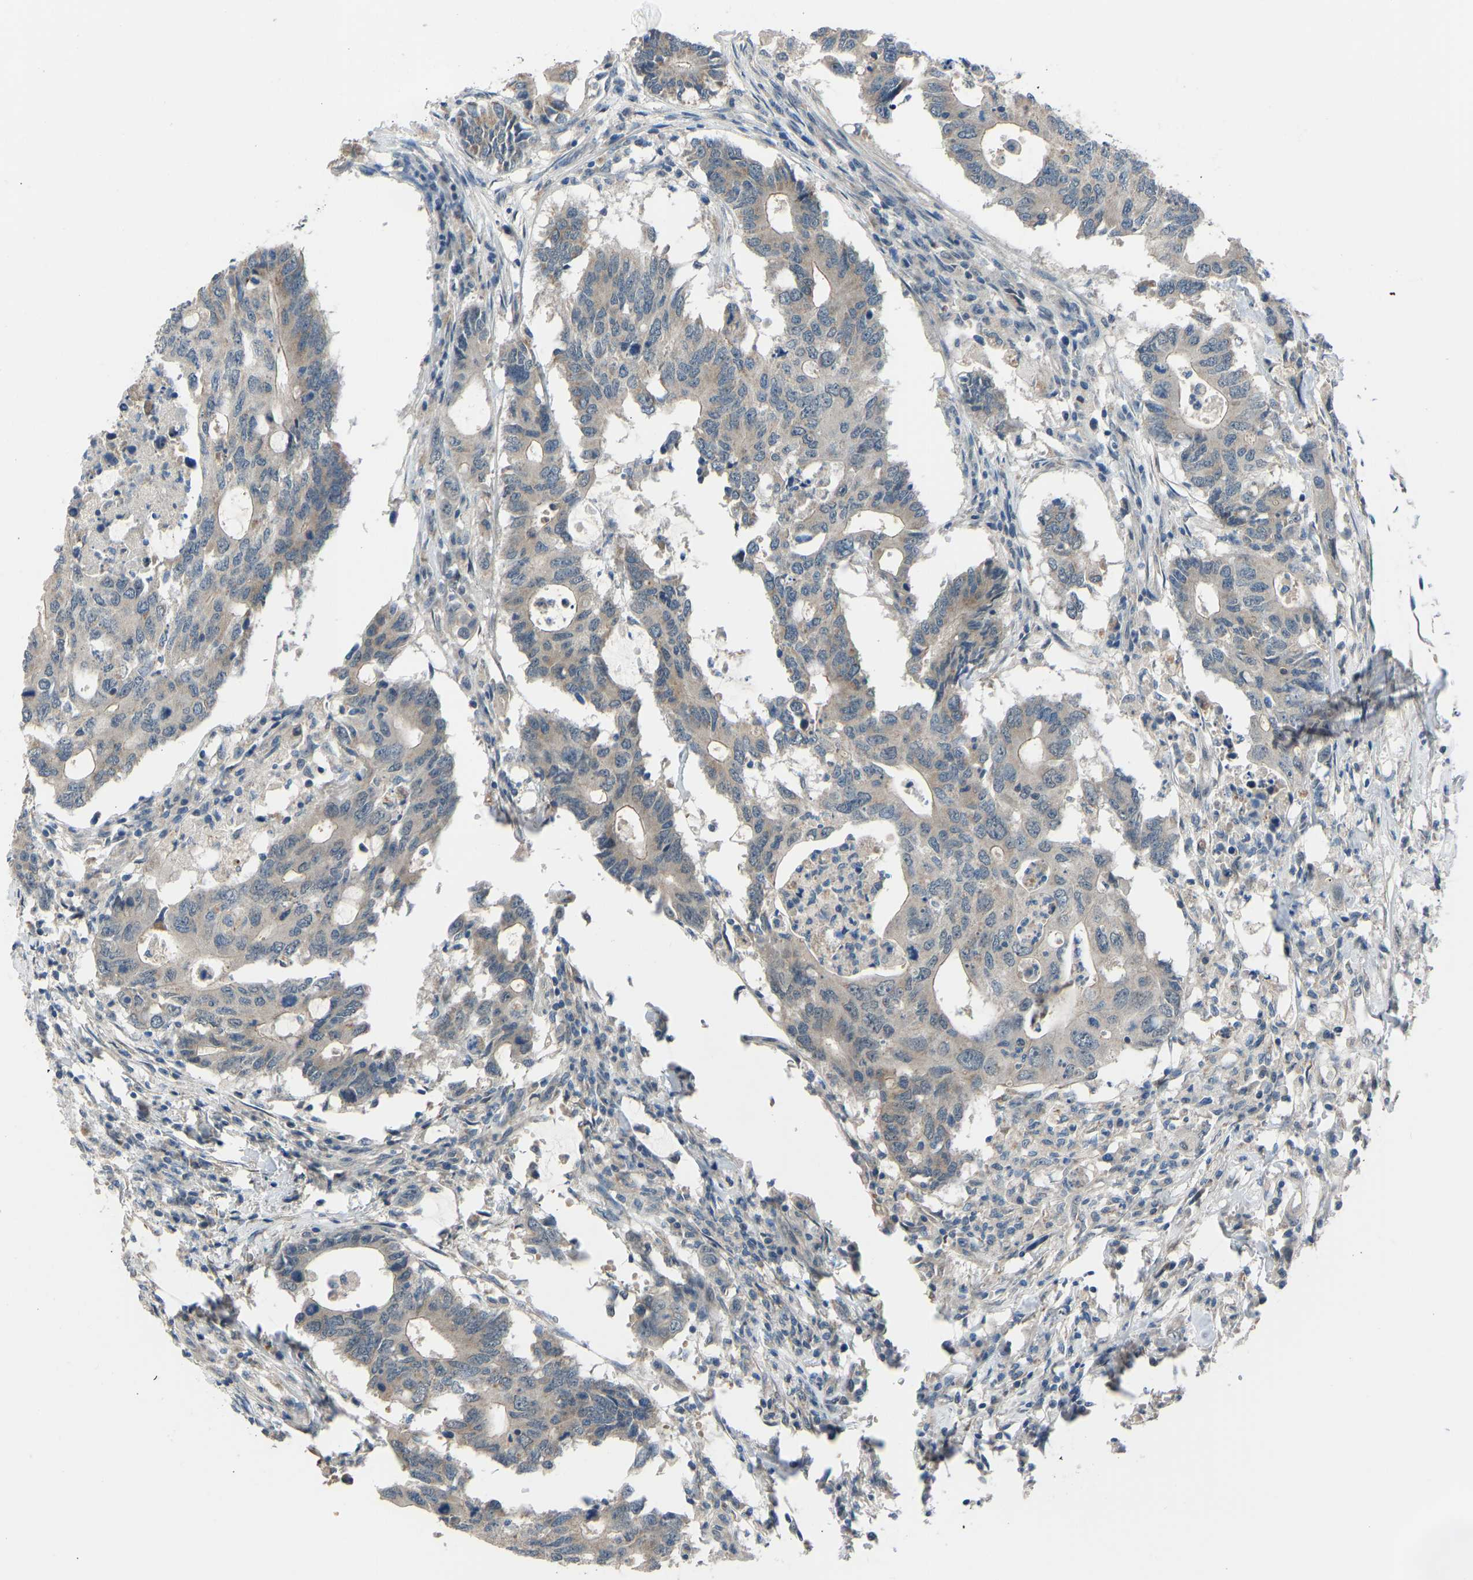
{"staining": {"intensity": "weak", "quantity": "<25%", "location": "cytoplasmic/membranous"}, "tissue": "colorectal cancer", "cell_type": "Tumor cells", "image_type": "cancer", "snomed": [{"axis": "morphology", "description": "Adenocarcinoma, NOS"}, {"axis": "topography", "description": "Colon"}], "caption": "High magnification brightfield microscopy of colorectal cancer (adenocarcinoma) stained with DAB (brown) and counterstained with hematoxylin (blue): tumor cells show no significant positivity.", "gene": "CDK2AP1", "patient": {"sex": "male", "age": 71}}